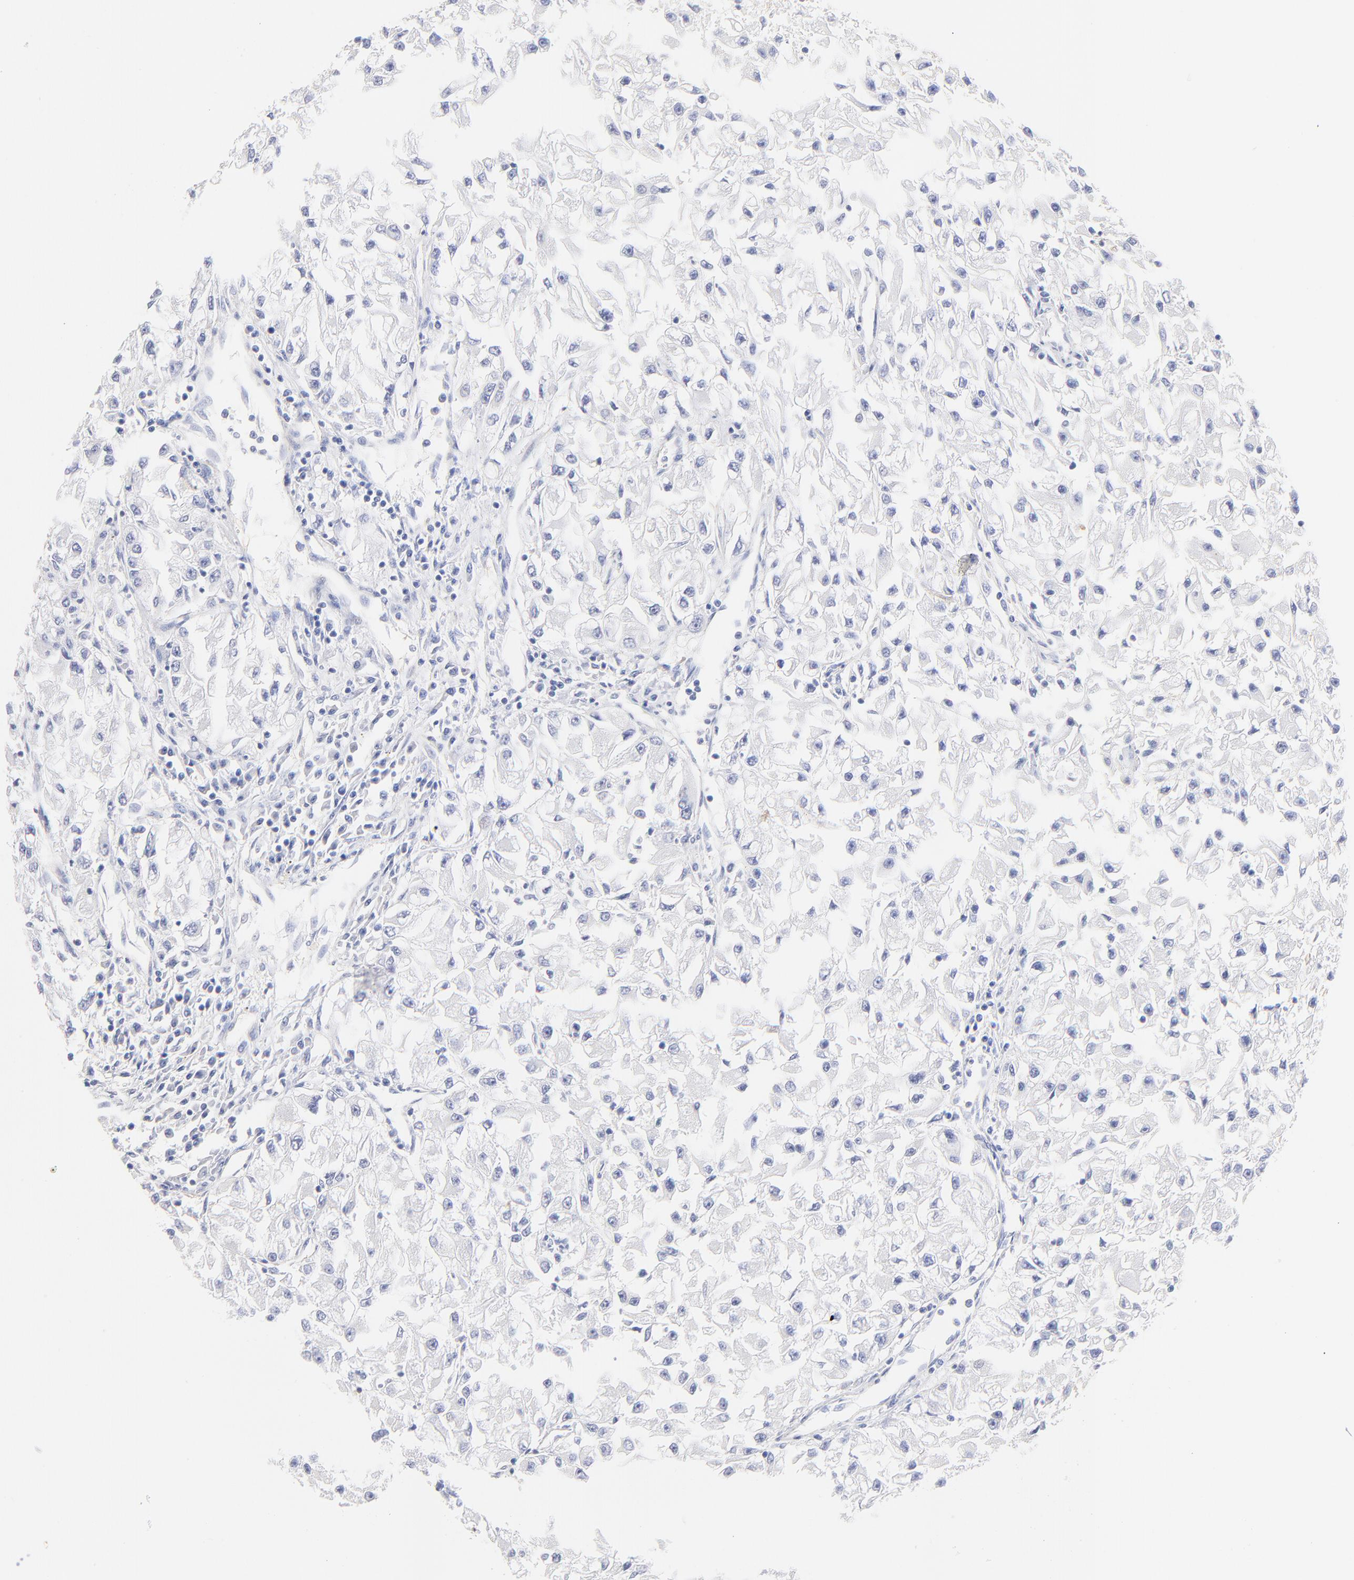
{"staining": {"intensity": "negative", "quantity": "none", "location": "none"}, "tissue": "renal cancer", "cell_type": "Tumor cells", "image_type": "cancer", "snomed": [{"axis": "morphology", "description": "Adenocarcinoma, NOS"}, {"axis": "topography", "description": "Kidney"}], "caption": "Protein analysis of adenocarcinoma (renal) demonstrates no significant staining in tumor cells. The staining was performed using DAB (3,3'-diaminobenzidine) to visualize the protein expression in brown, while the nuclei were stained in blue with hematoxylin (Magnification: 20x).", "gene": "ACTRT1", "patient": {"sex": "male", "age": 59}}